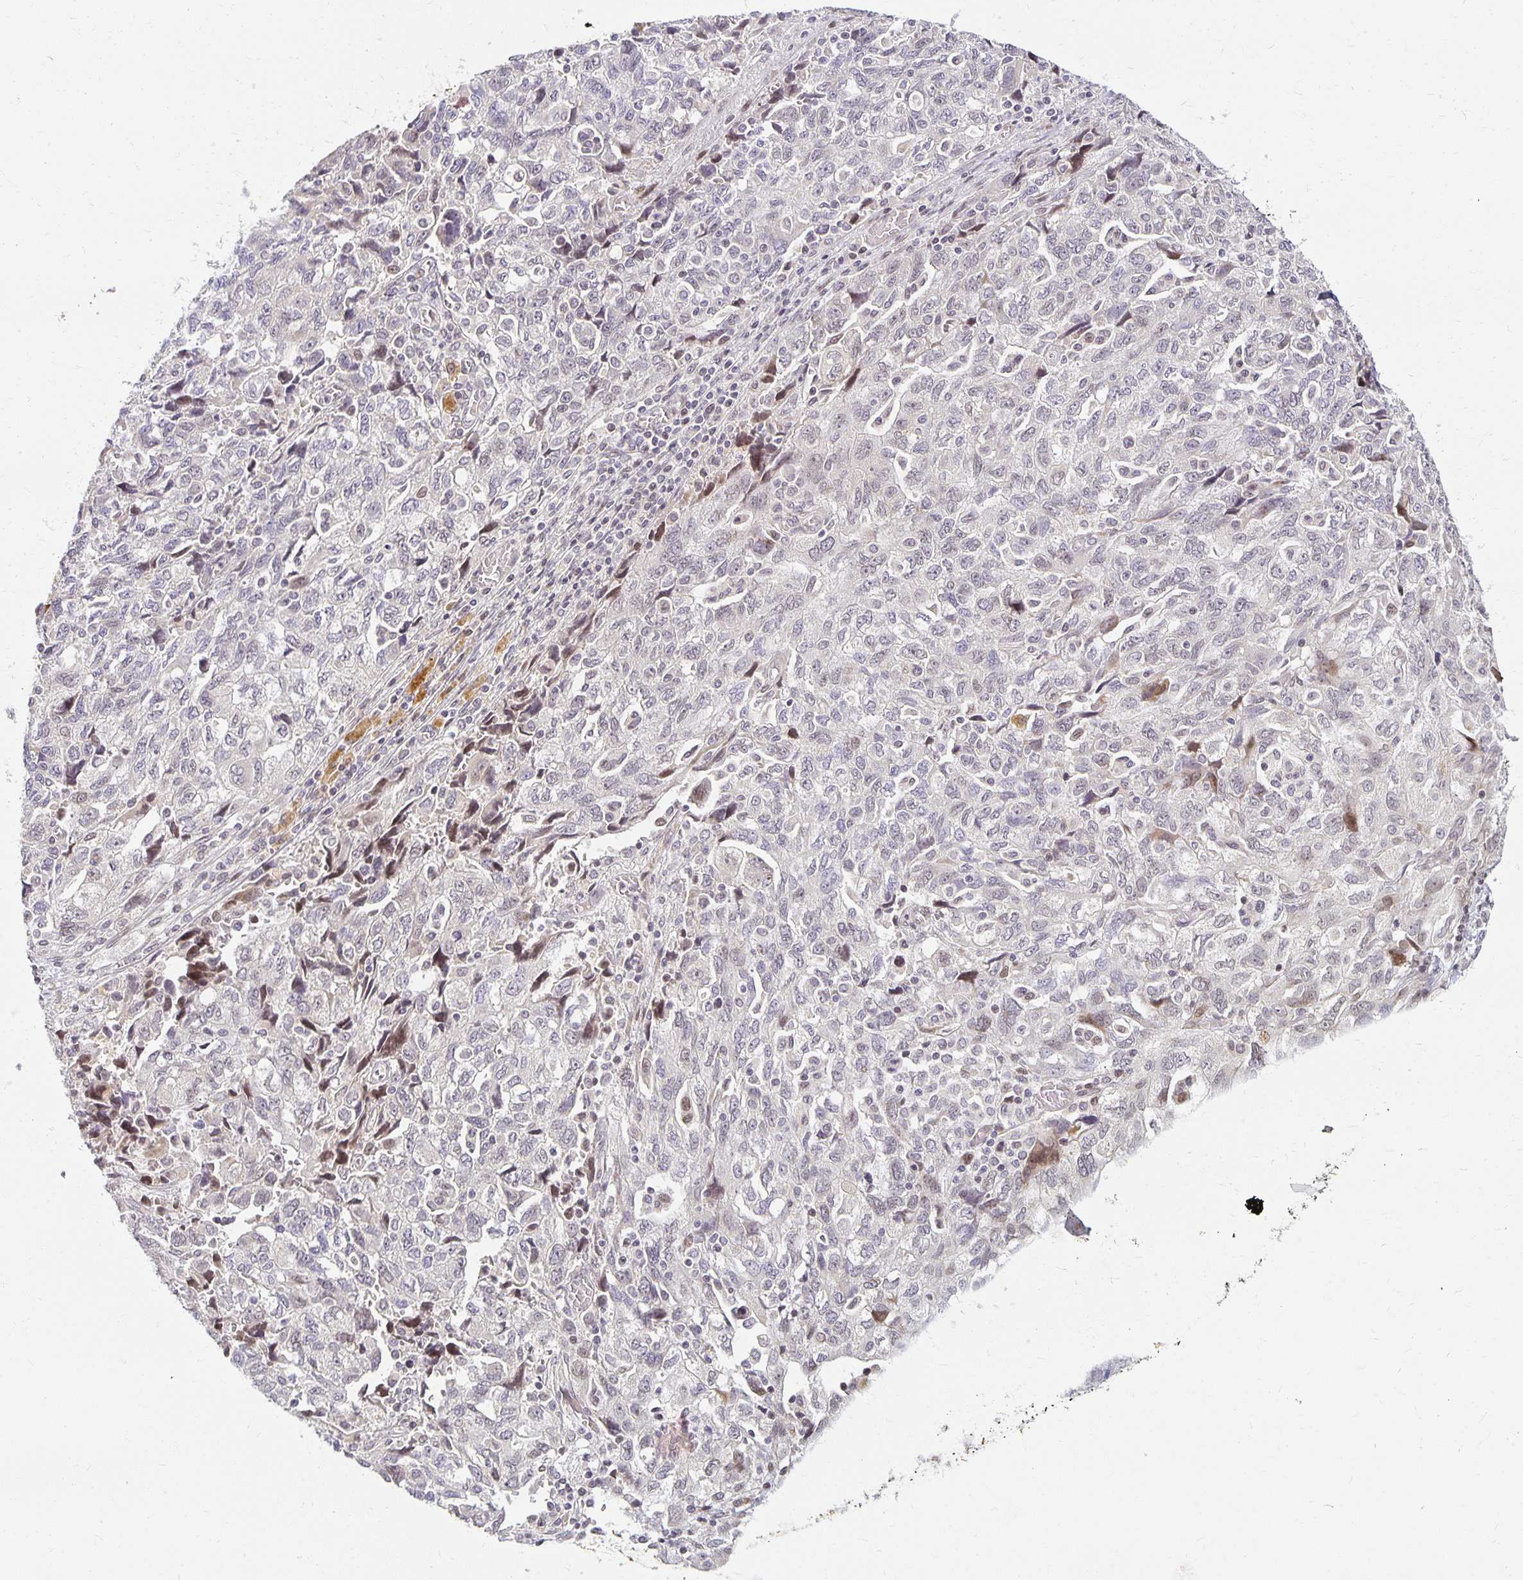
{"staining": {"intensity": "negative", "quantity": "none", "location": "none"}, "tissue": "ovarian cancer", "cell_type": "Tumor cells", "image_type": "cancer", "snomed": [{"axis": "morphology", "description": "Carcinoma, NOS"}, {"axis": "morphology", "description": "Cystadenocarcinoma, serous, NOS"}, {"axis": "topography", "description": "Ovary"}], "caption": "Ovarian cancer (carcinoma) stained for a protein using immunohistochemistry demonstrates no positivity tumor cells.", "gene": "EHF", "patient": {"sex": "female", "age": 69}}